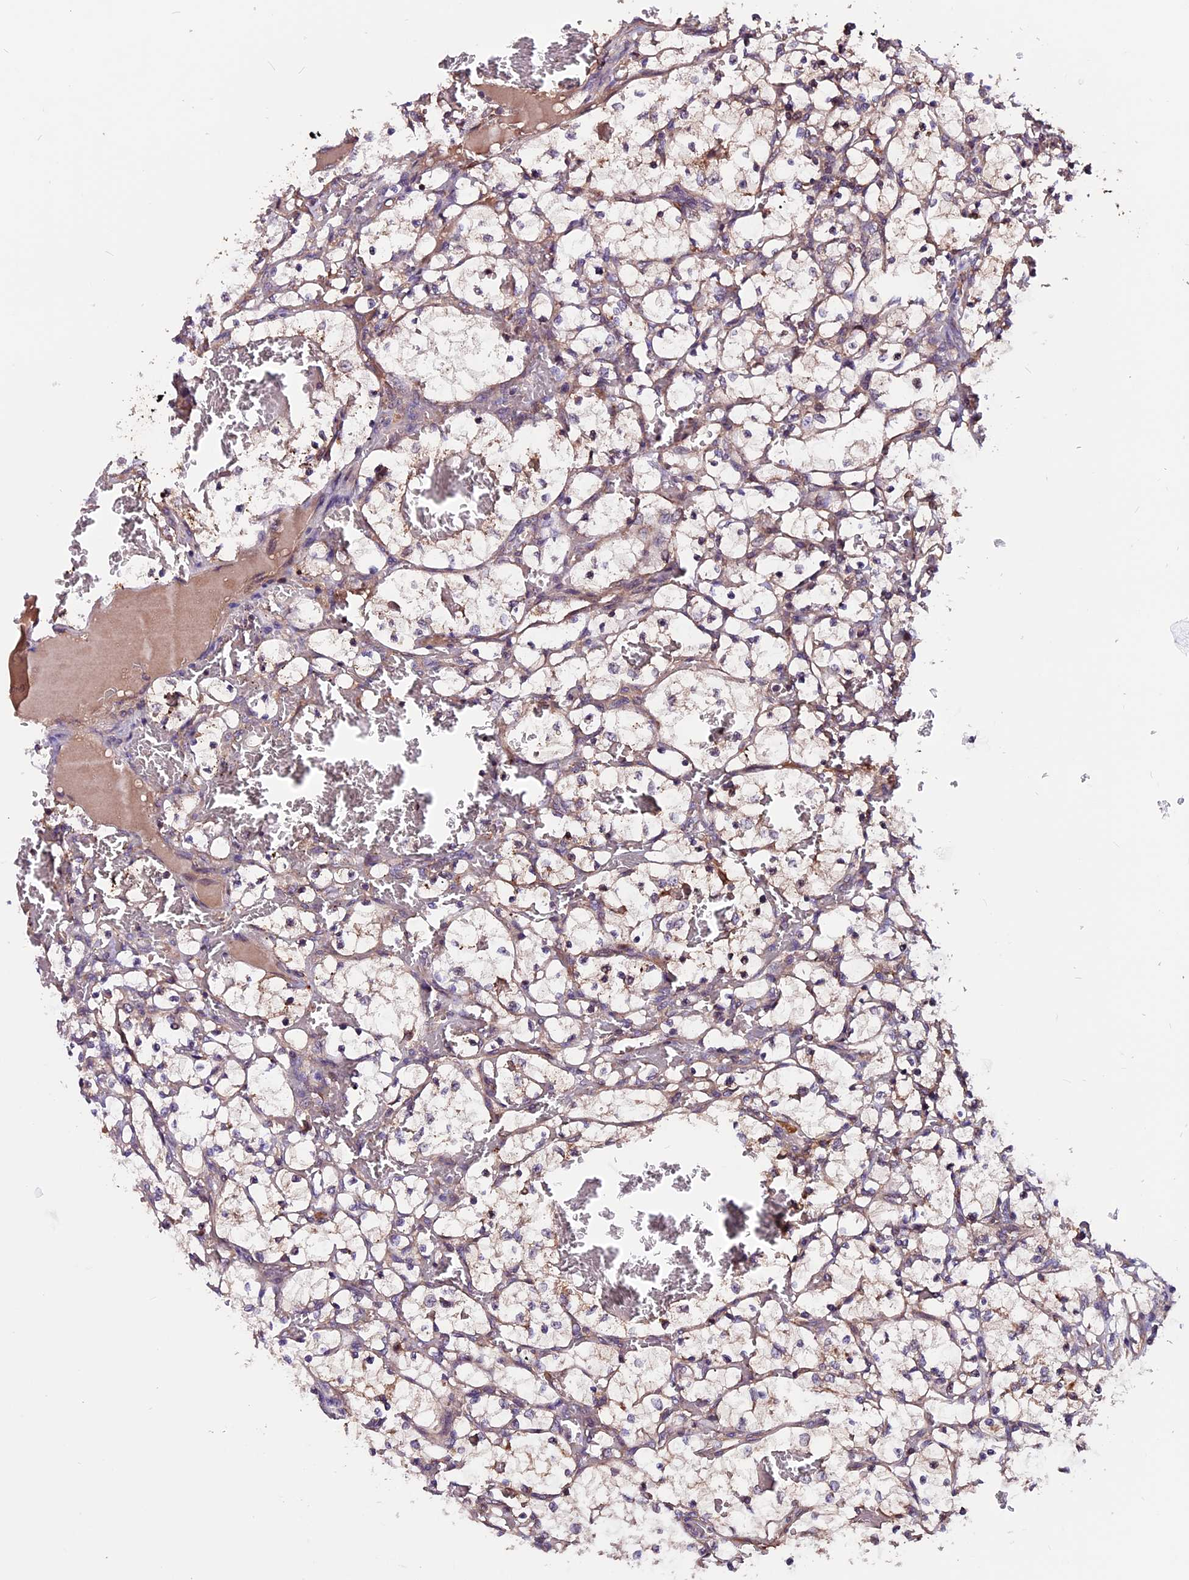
{"staining": {"intensity": "negative", "quantity": "none", "location": "none"}, "tissue": "renal cancer", "cell_type": "Tumor cells", "image_type": "cancer", "snomed": [{"axis": "morphology", "description": "Adenocarcinoma, NOS"}, {"axis": "topography", "description": "Kidney"}], "caption": "Photomicrograph shows no protein staining in tumor cells of renal cancer (adenocarcinoma) tissue.", "gene": "ZNF598", "patient": {"sex": "female", "age": 69}}